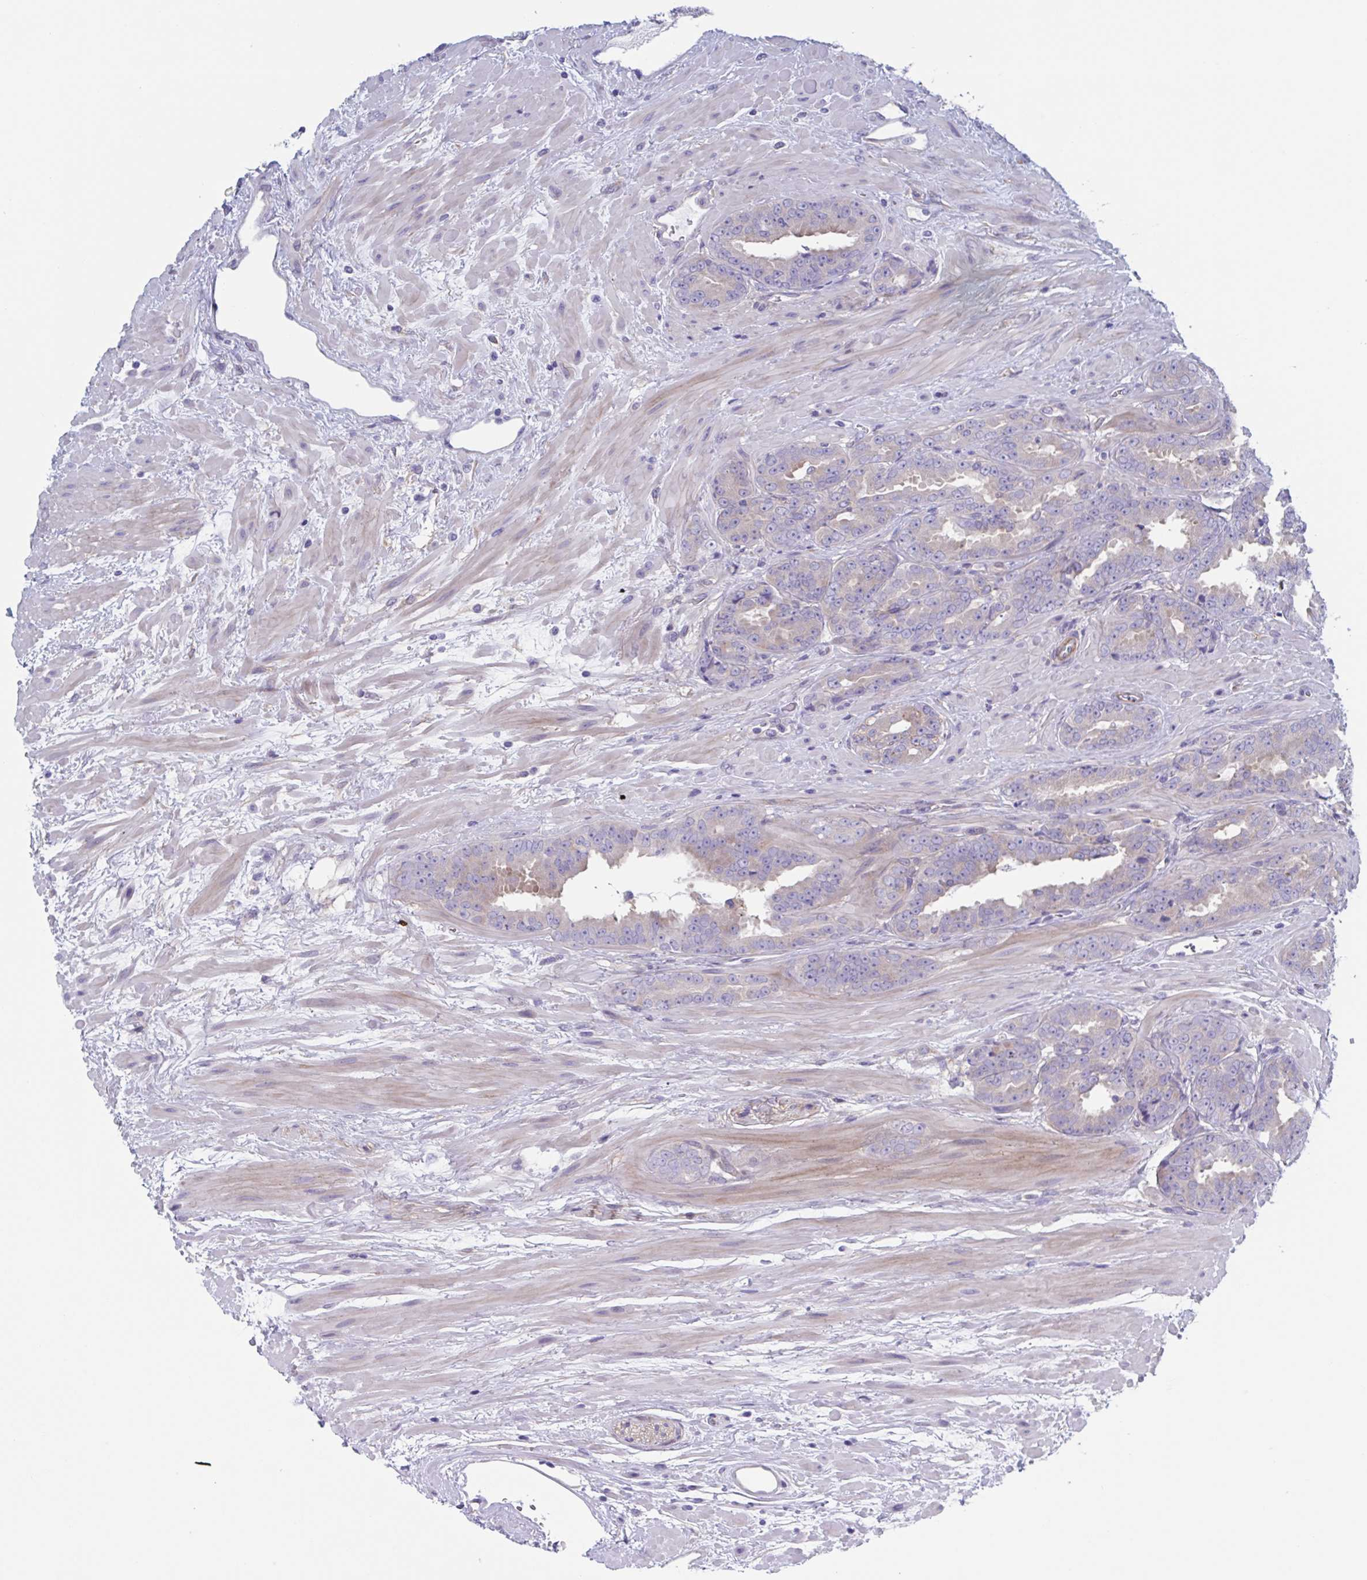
{"staining": {"intensity": "weak", "quantity": "<25%", "location": "cytoplasmic/membranous"}, "tissue": "prostate cancer", "cell_type": "Tumor cells", "image_type": "cancer", "snomed": [{"axis": "morphology", "description": "Adenocarcinoma, High grade"}, {"axis": "topography", "description": "Prostate"}], "caption": "The micrograph shows no significant positivity in tumor cells of adenocarcinoma (high-grade) (prostate).", "gene": "LPIN3", "patient": {"sex": "male", "age": 72}}